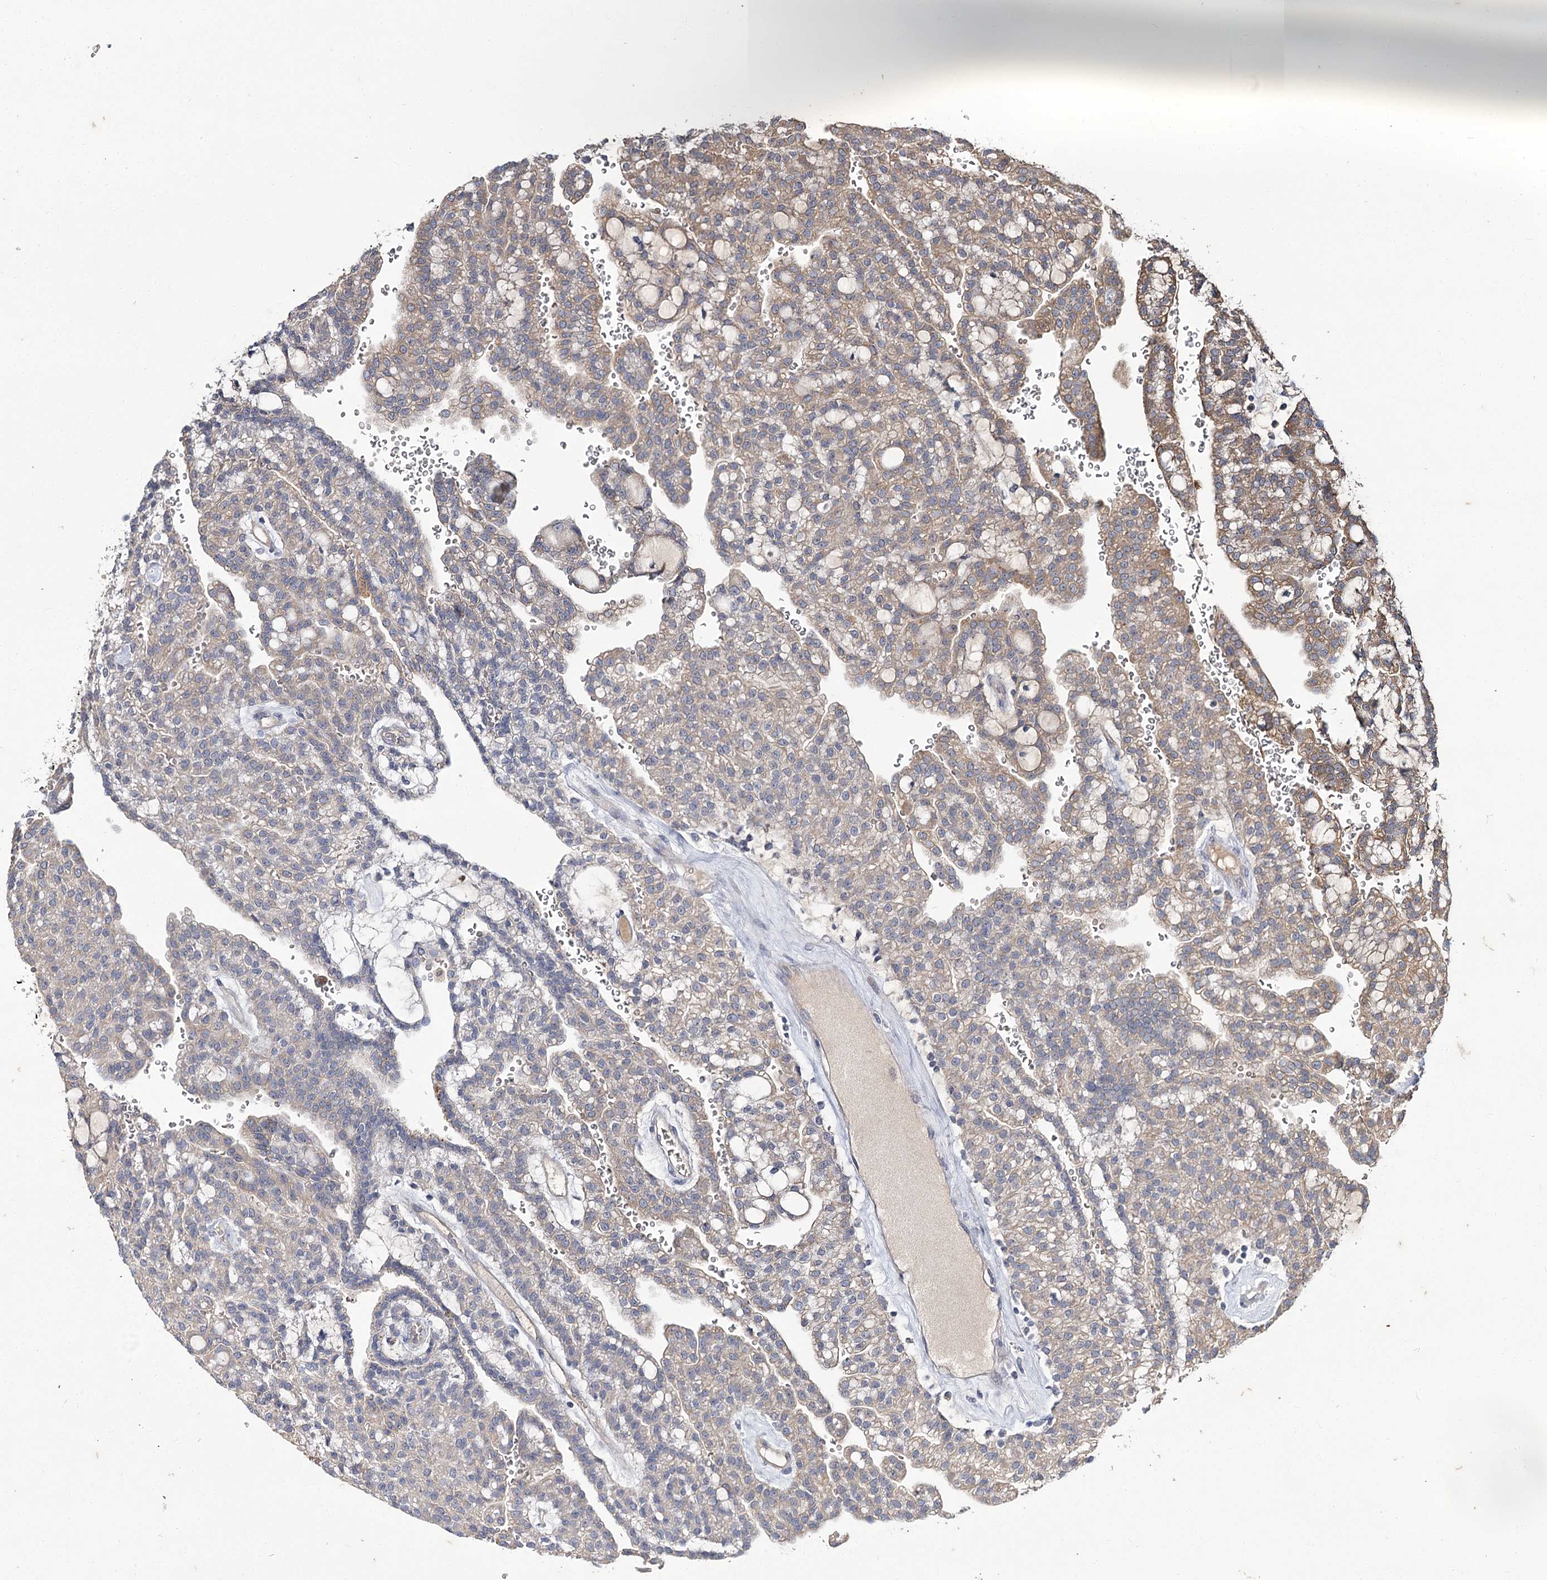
{"staining": {"intensity": "moderate", "quantity": "<25%", "location": "cytoplasmic/membranous"}, "tissue": "renal cancer", "cell_type": "Tumor cells", "image_type": "cancer", "snomed": [{"axis": "morphology", "description": "Adenocarcinoma, NOS"}, {"axis": "topography", "description": "Kidney"}], "caption": "Renal cancer (adenocarcinoma) was stained to show a protein in brown. There is low levels of moderate cytoplasmic/membranous expression in about <25% of tumor cells.", "gene": "MFN1", "patient": {"sex": "male", "age": 63}}